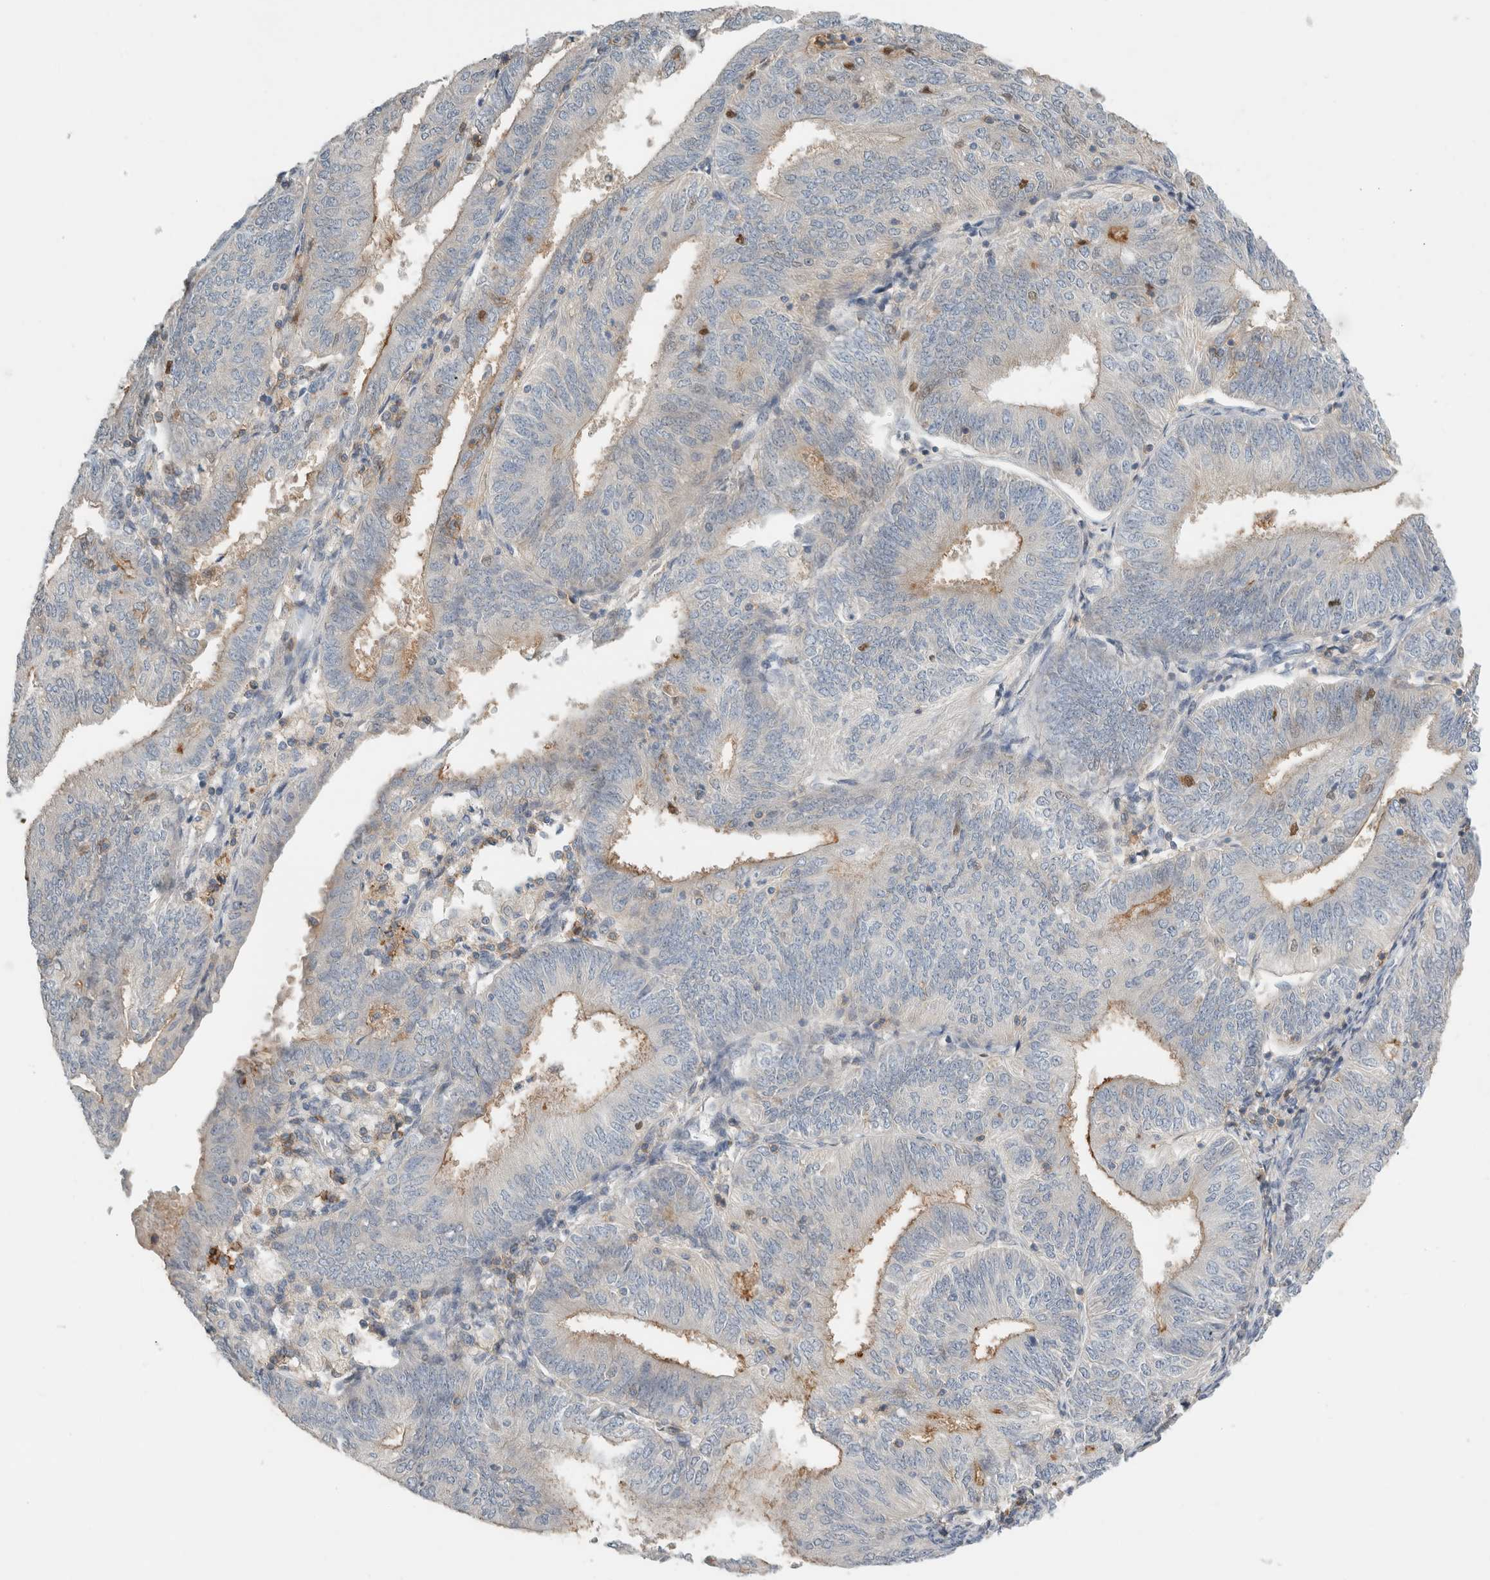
{"staining": {"intensity": "negative", "quantity": "none", "location": "none"}, "tissue": "endometrial cancer", "cell_type": "Tumor cells", "image_type": "cancer", "snomed": [{"axis": "morphology", "description": "Adenocarcinoma, NOS"}, {"axis": "topography", "description": "Endometrium"}], "caption": "Photomicrograph shows no protein staining in tumor cells of endometrial adenocarcinoma tissue. Brightfield microscopy of immunohistochemistry (IHC) stained with DAB (brown) and hematoxylin (blue), captured at high magnification.", "gene": "ERCC6L2", "patient": {"sex": "female", "age": 58}}